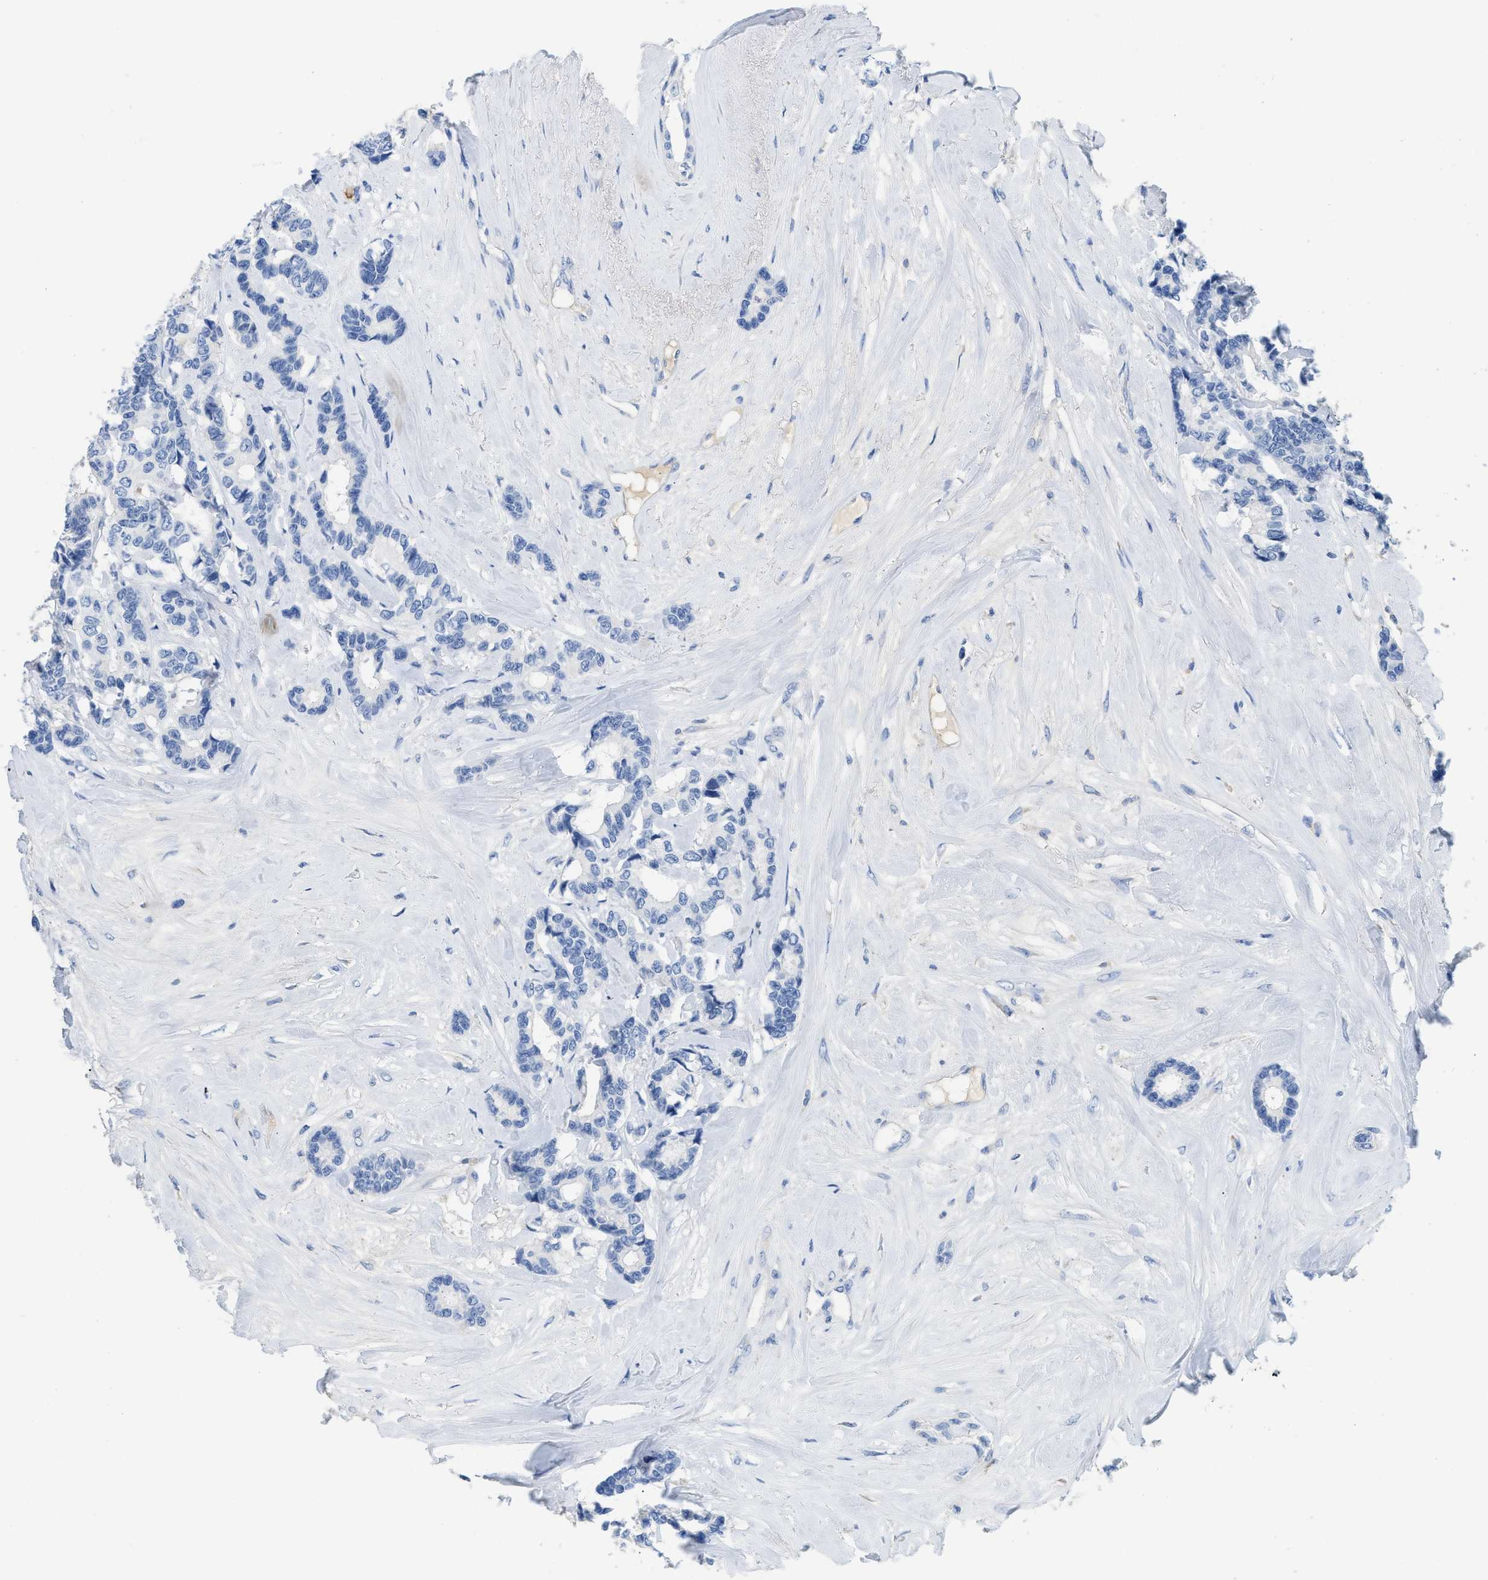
{"staining": {"intensity": "negative", "quantity": "none", "location": "none"}, "tissue": "breast cancer", "cell_type": "Tumor cells", "image_type": "cancer", "snomed": [{"axis": "morphology", "description": "Duct carcinoma"}, {"axis": "topography", "description": "Breast"}], "caption": "Protein analysis of breast cancer (intraductal carcinoma) exhibits no significant staining in tumor cells.", "gene": "C1S", "patient": {"sex": "female", "age": 87}}